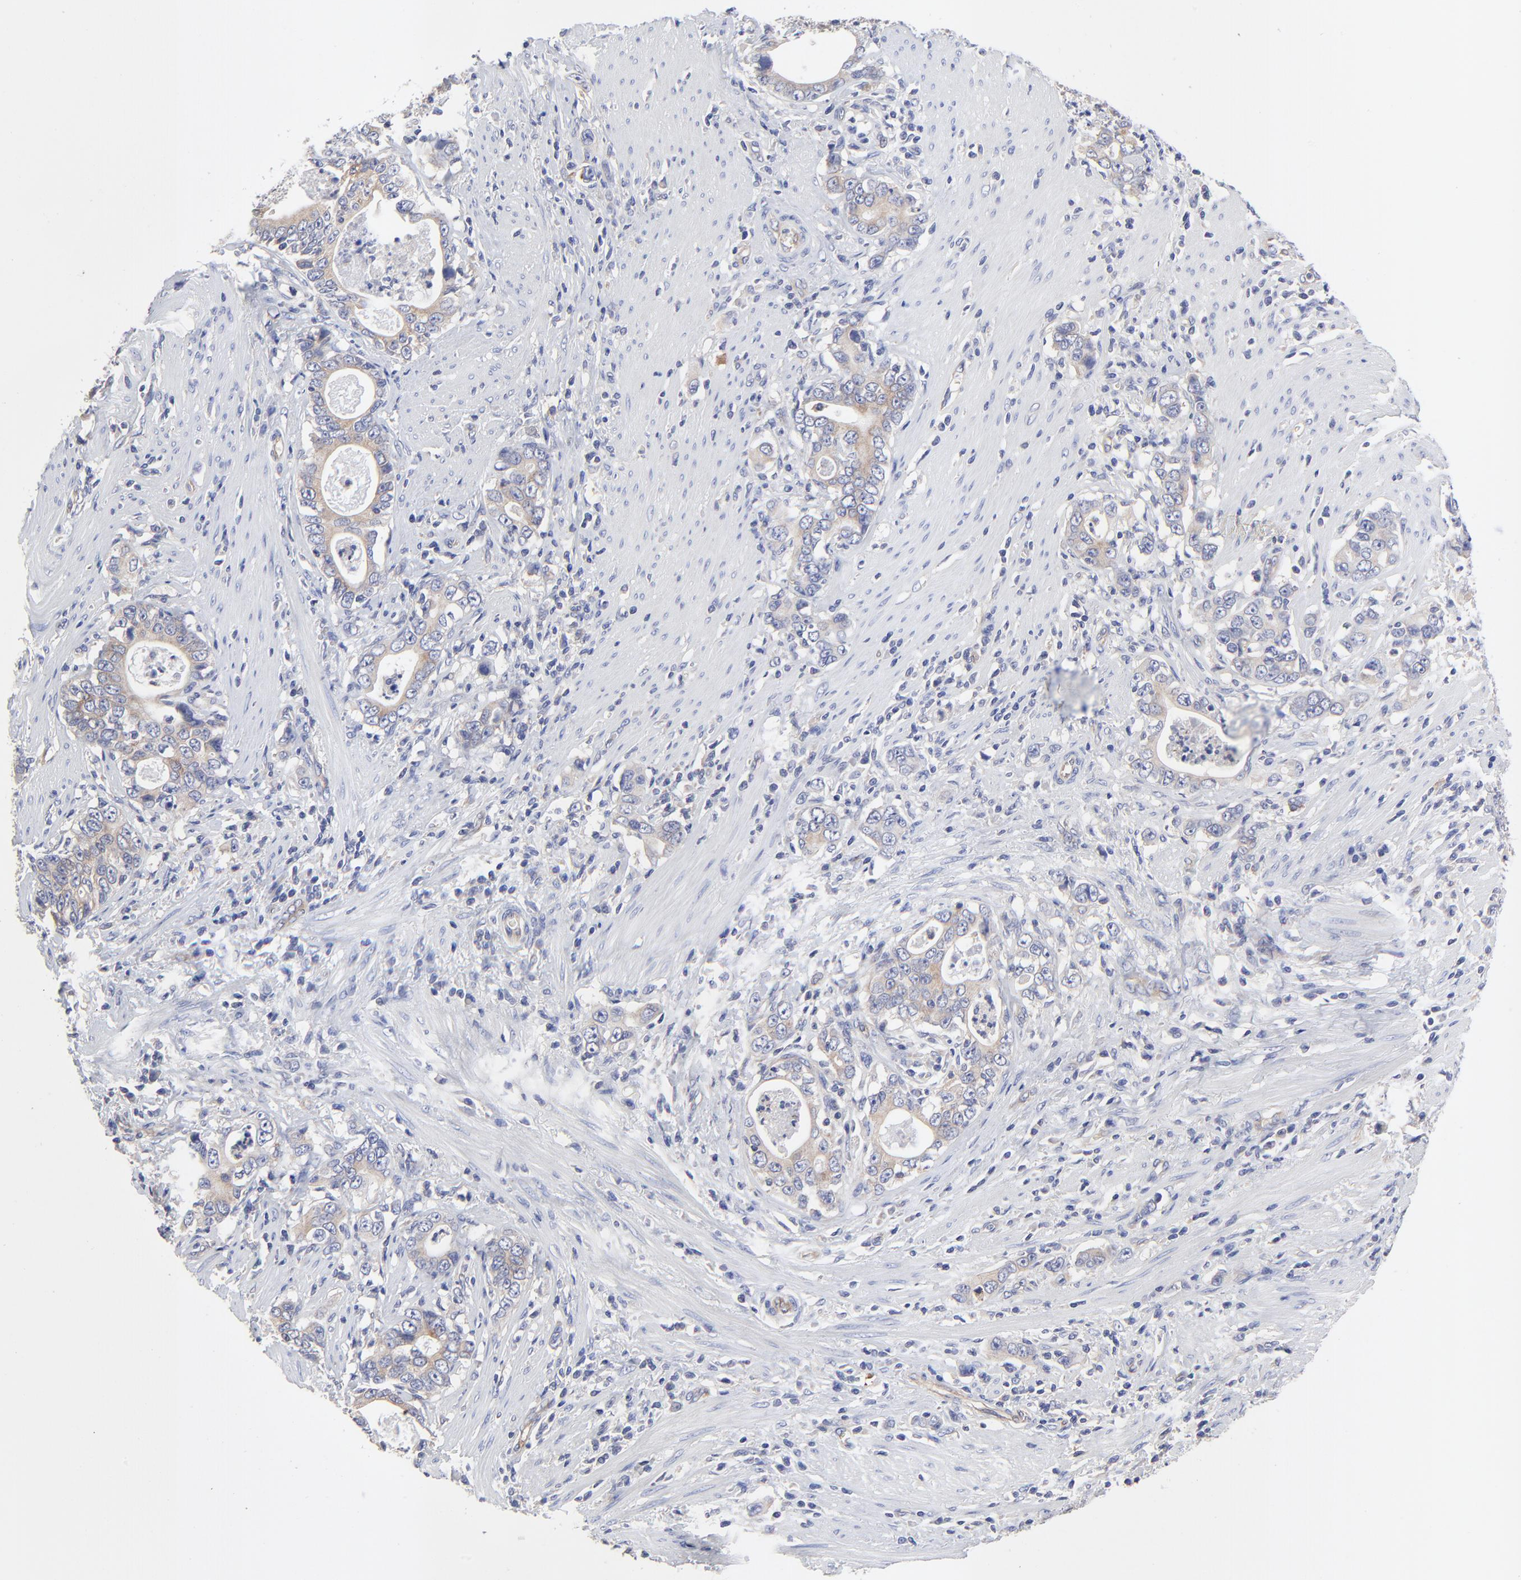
{"staining": {"intensity": "weak", "quantity": "<25%", "location": "cytoplasmic/membranous"}, "tissue": "stomach cancer", "cell_type": "Tumor cells", "image_type": "cancer", "snomed": [{"axis": "morphology", "description": "Adenocarcinoma, NOS"}, {"axis": "topography", "description": "Stomach, lower"}], "caption": "The histopathology image exhibits no significant expression in tumor cells of stomach cancer (adenocarcinoma).", "gene": "SULF2", "patient": {"sex": "female", "age": 72}}